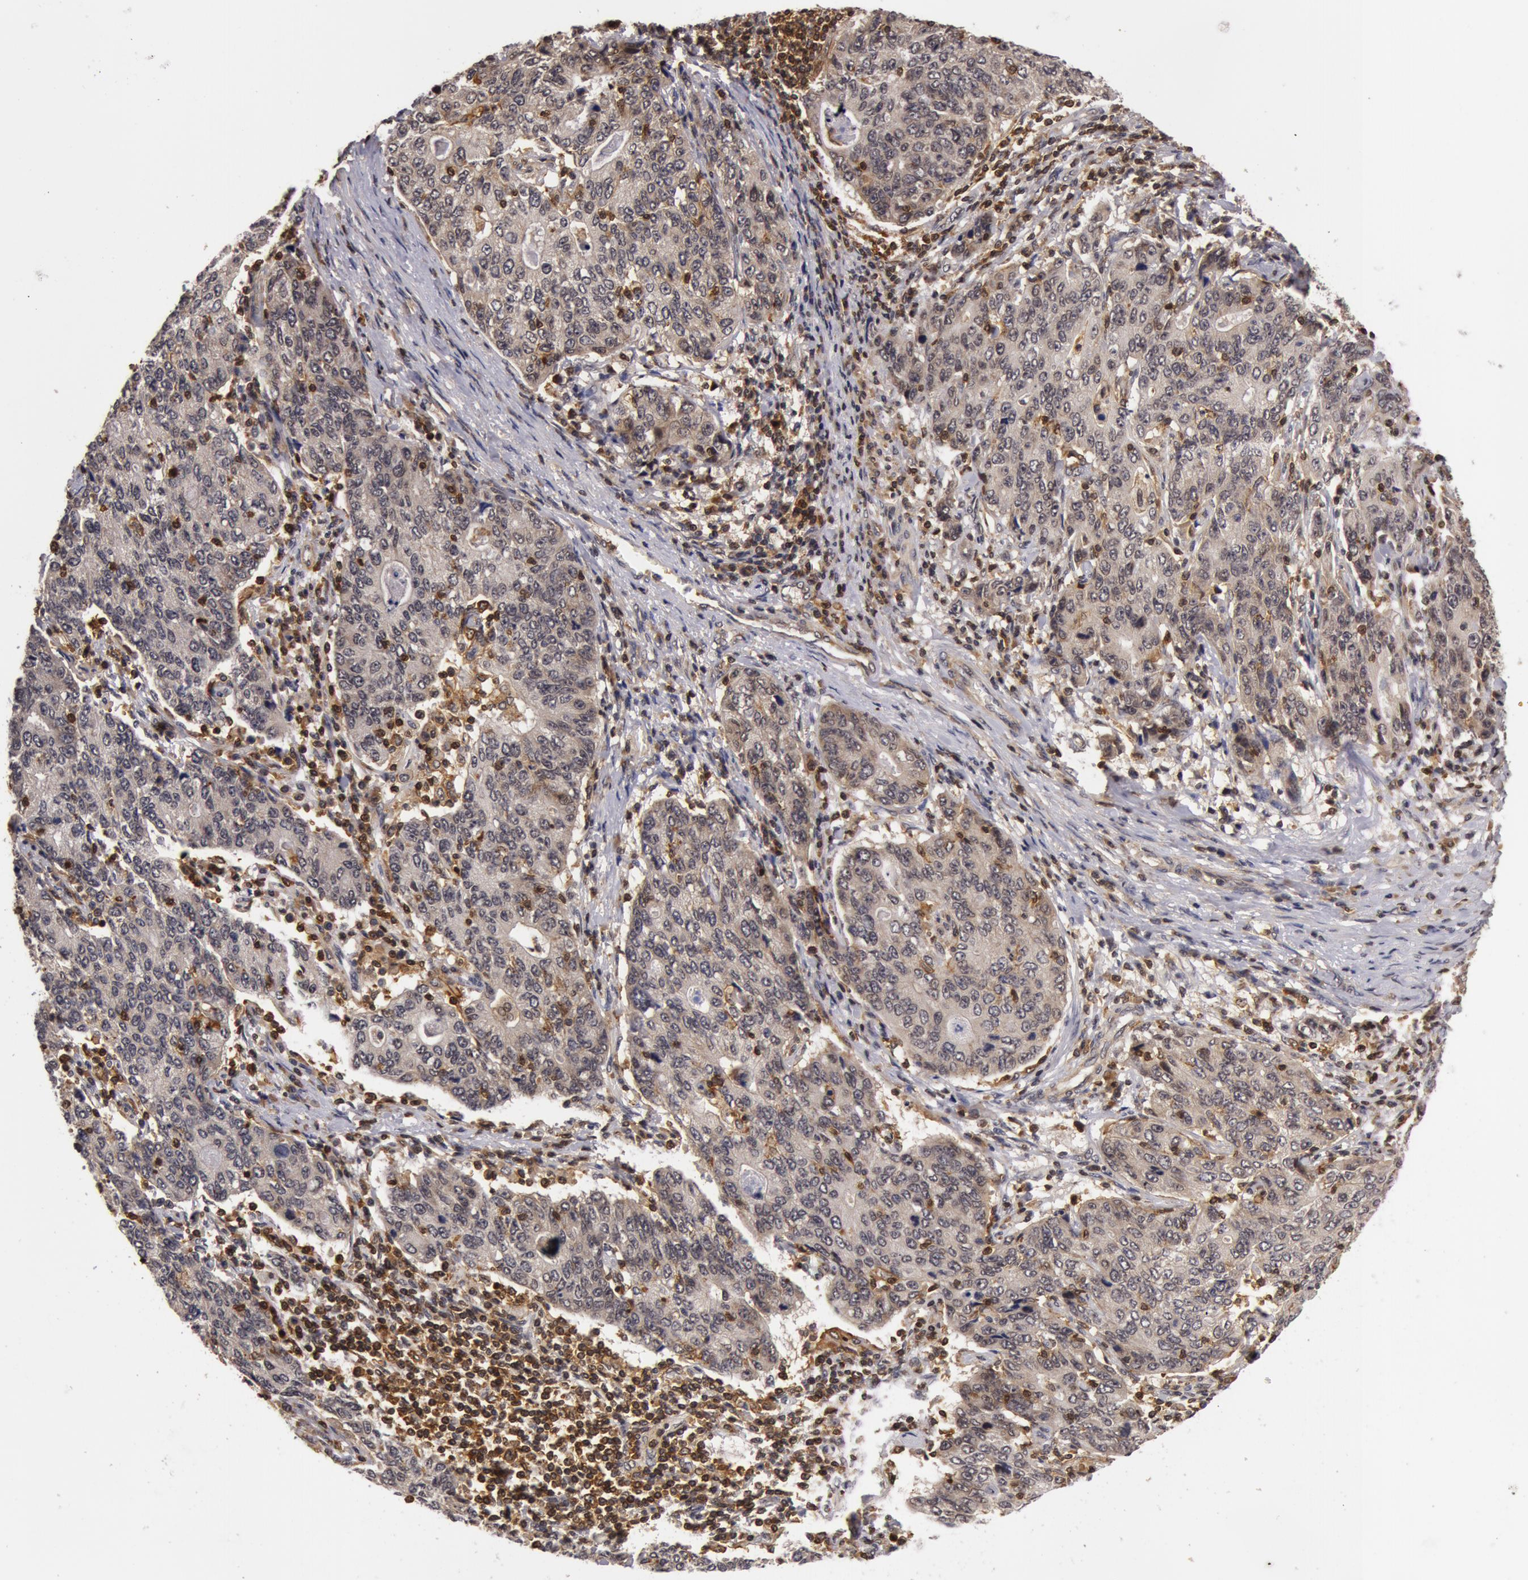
{"staining": {"intensity": "negative", "quantity": "none", "location": "none"}, "tissue": "stomach cancer", "cell_type": "Tumor cells", "image_type": "cancer", "snomed": [{"axis": "morphology", "description": "Adenocarcinoma, NOS"}, {"axis": "topography", "description": "Esophagus"}, {"axis": "topography", "description": "Stomach"}], "caption": "High magnification brightfield microscopy of stomach adenocarcinoma stained with DAB (brown) and counterstained with hematoxylin (blue): tumor cells show no significant positivity.", "gene": "ZNF350", "patient": {"sex": "male", "age": 74}}